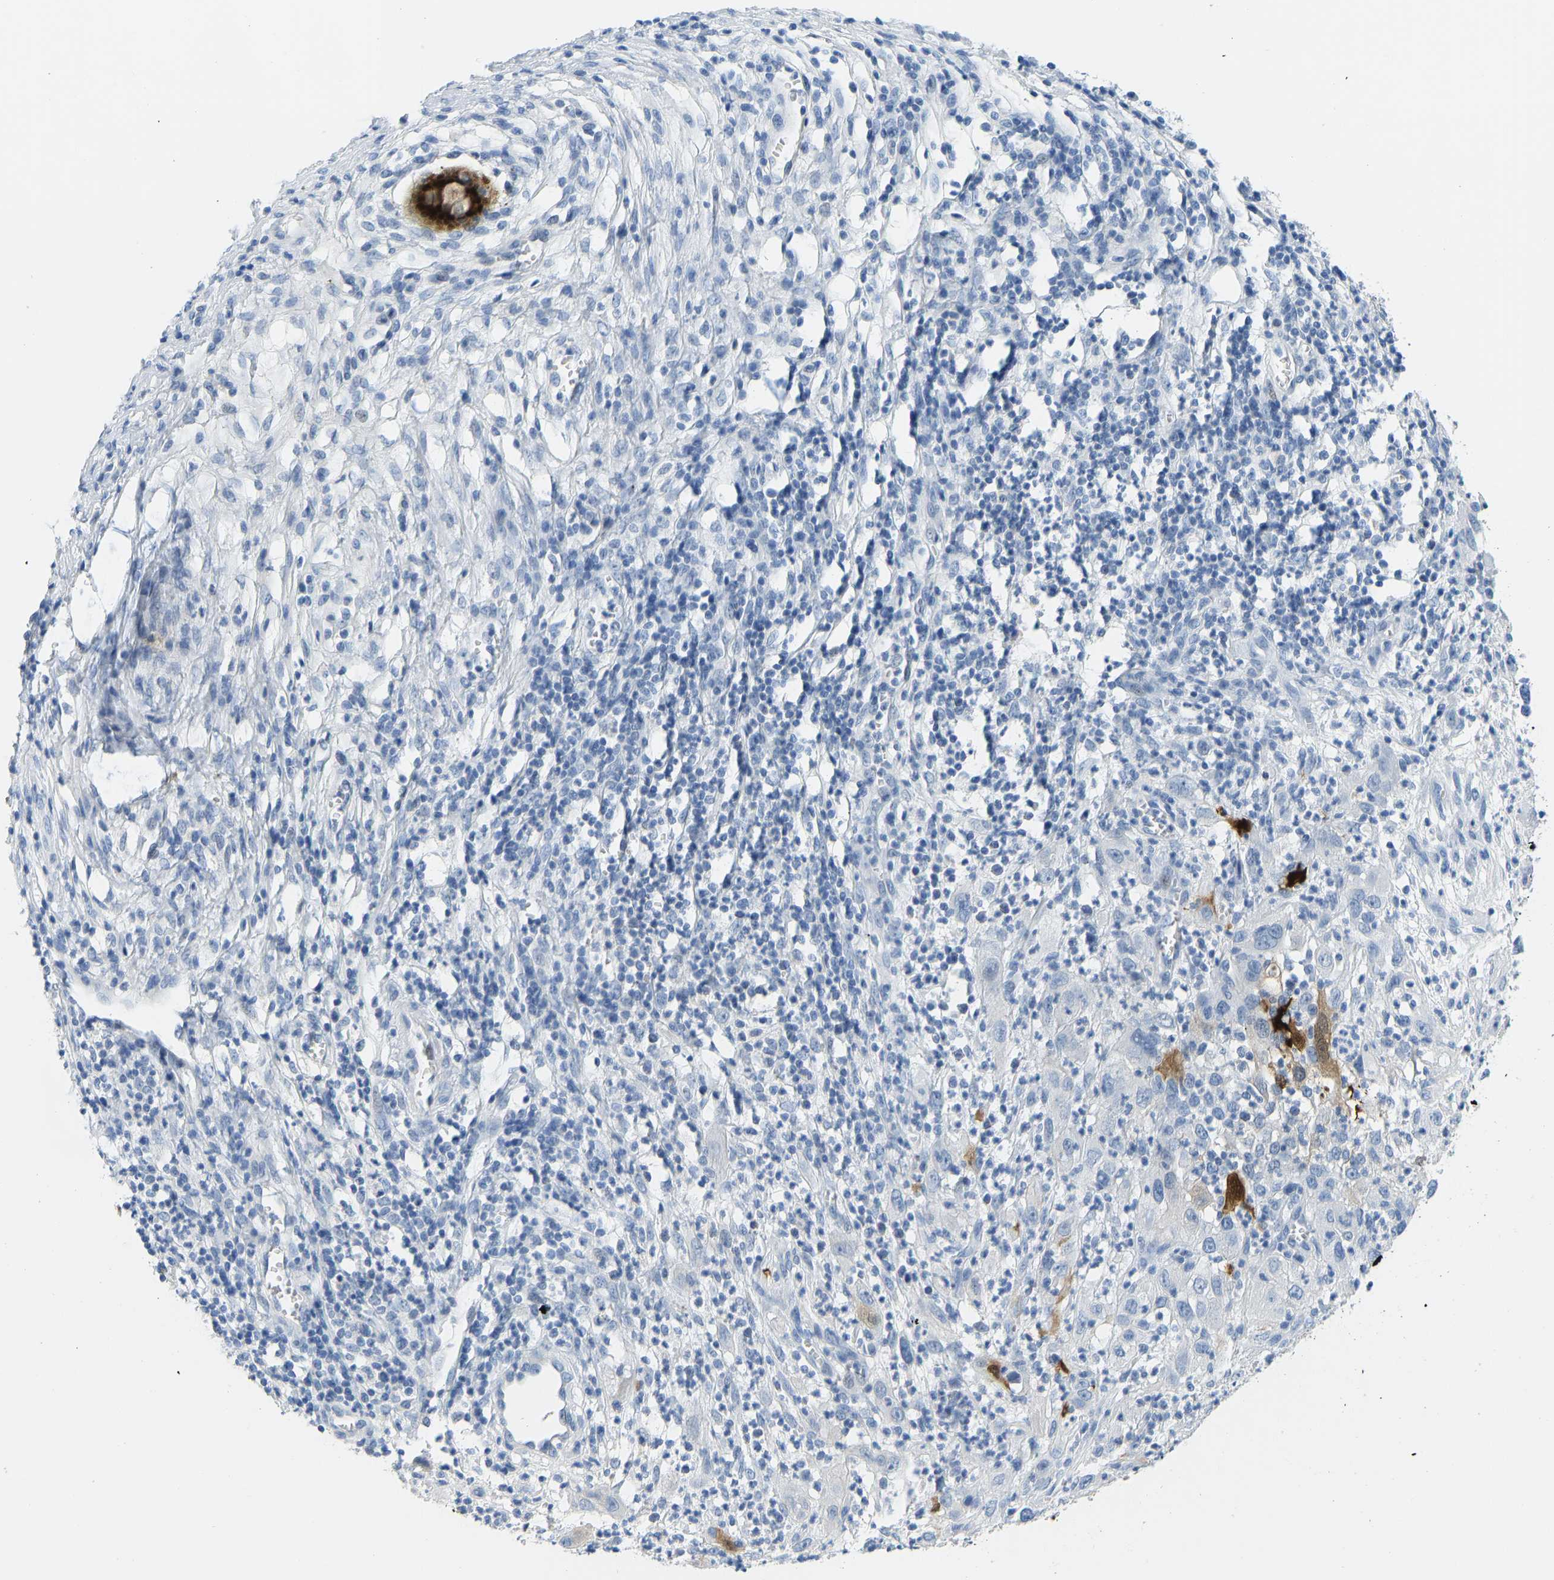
{"staining": {"intensity": "moderate", "quantity": "<25%", "location": "cytoplasmic/membranous"}, "tissue": "cervical cancer", "cell_type": "Tumor cells", "image_type": "cancer", "snomed": [{"axis": "morphology", "description": "Squamous cell carcinoma, NOS"}, {"axis": "topography", "description": "Cervix"}], "caption": "A brown stain highlights moderate cytoplasmic/membranous expression of a protein in human squamous cell carcinoma (cervical) tumor cells.", "gene": "SERPINB3", "patient": {"sex": "female", "age": 32}}